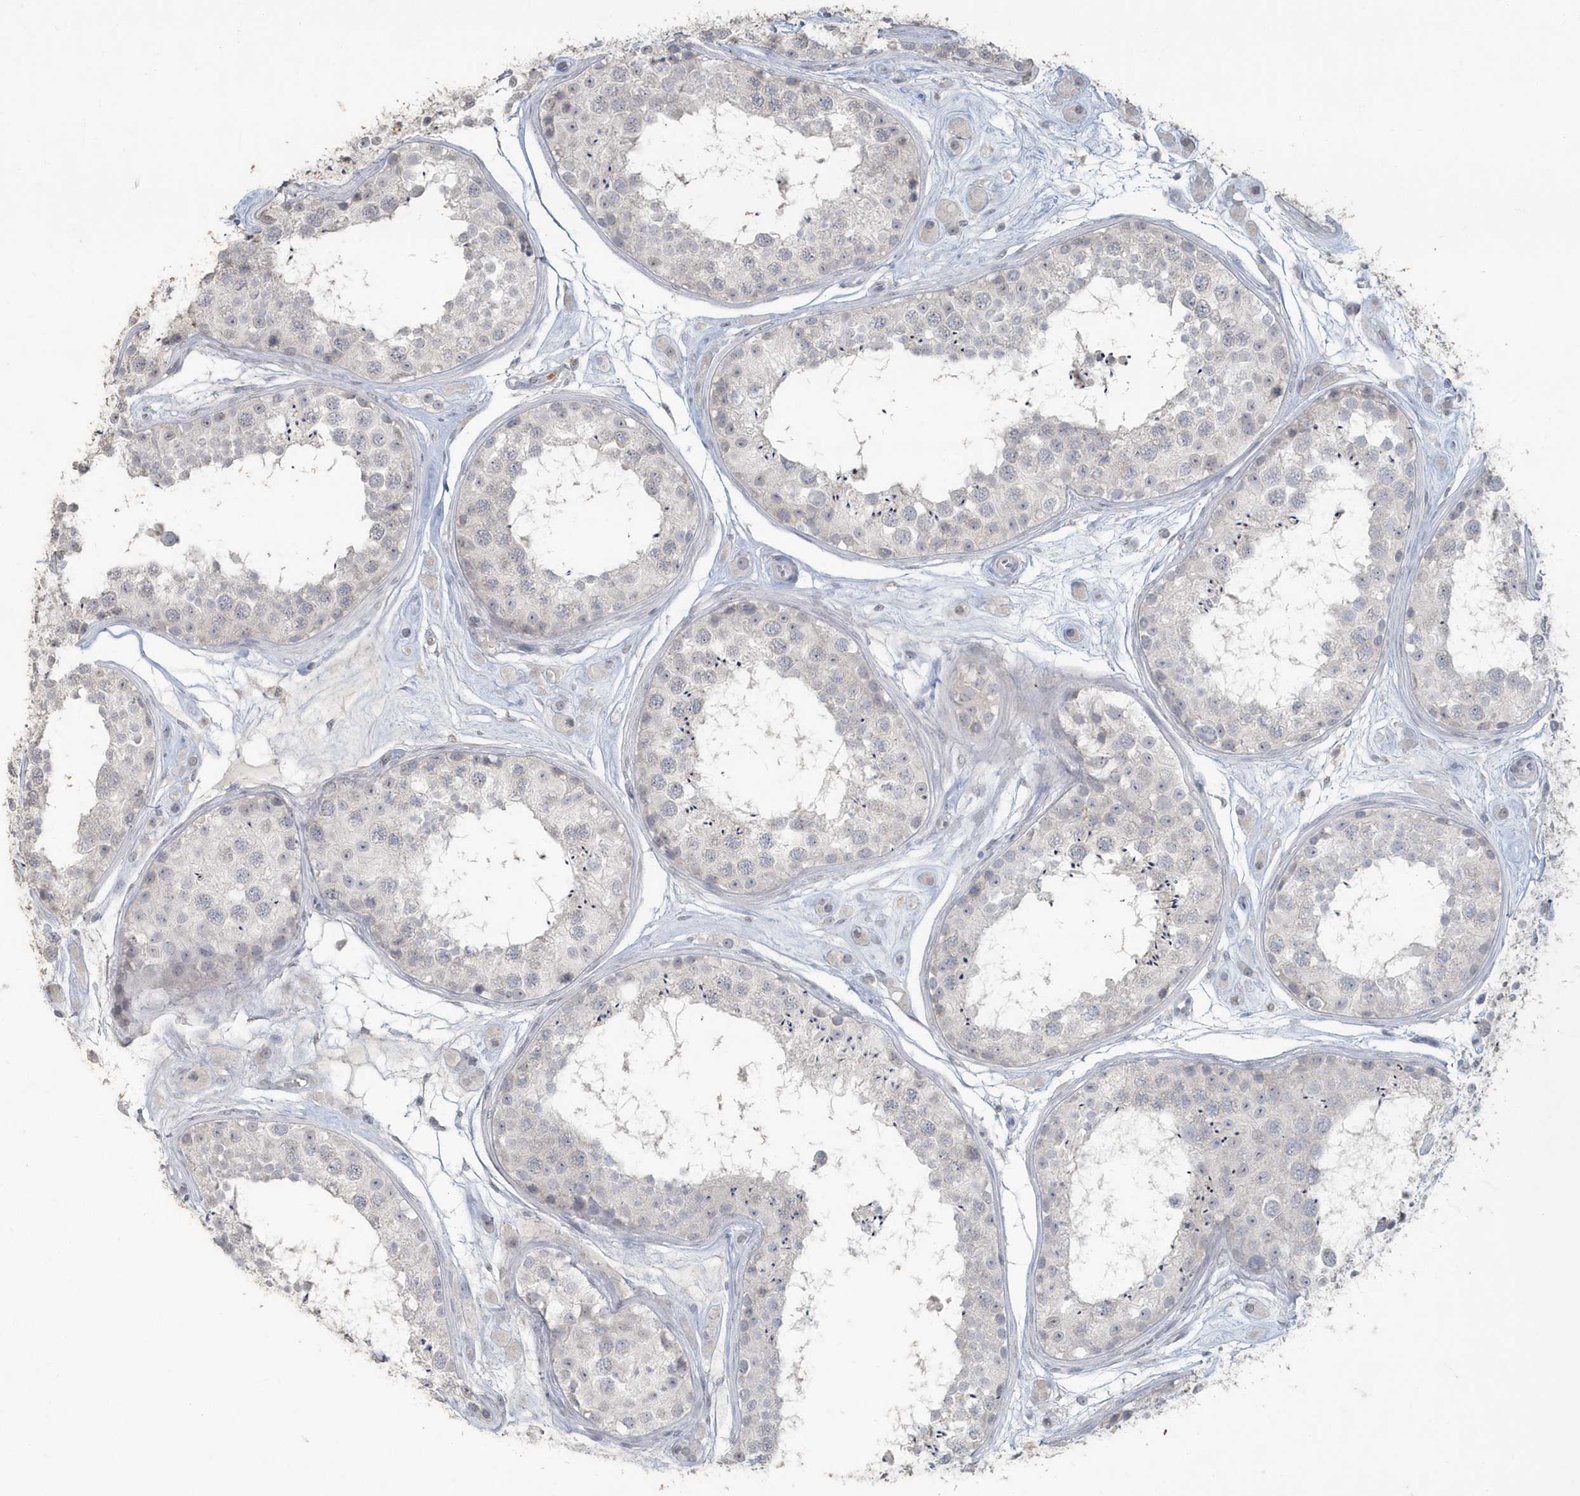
{"staining": {"intensity": "negative", "quantity": "none", "location": "none"}, "tissue": "testis", "cell_type": "Cells in seminiferous ducts", "image_type": "normal", "snomed": [{"axis": "morphology", "description": "Normal tissue, NOS"}, {"axis": "topography", "description": "Testis"}], "caption": "Immunohistochemistry (IHC) of unremarkable human testis exhibits no staining in cells in seminiferous ducts.", "gene": "MYOT", "patient": {"sex": "male", "age": 25}}